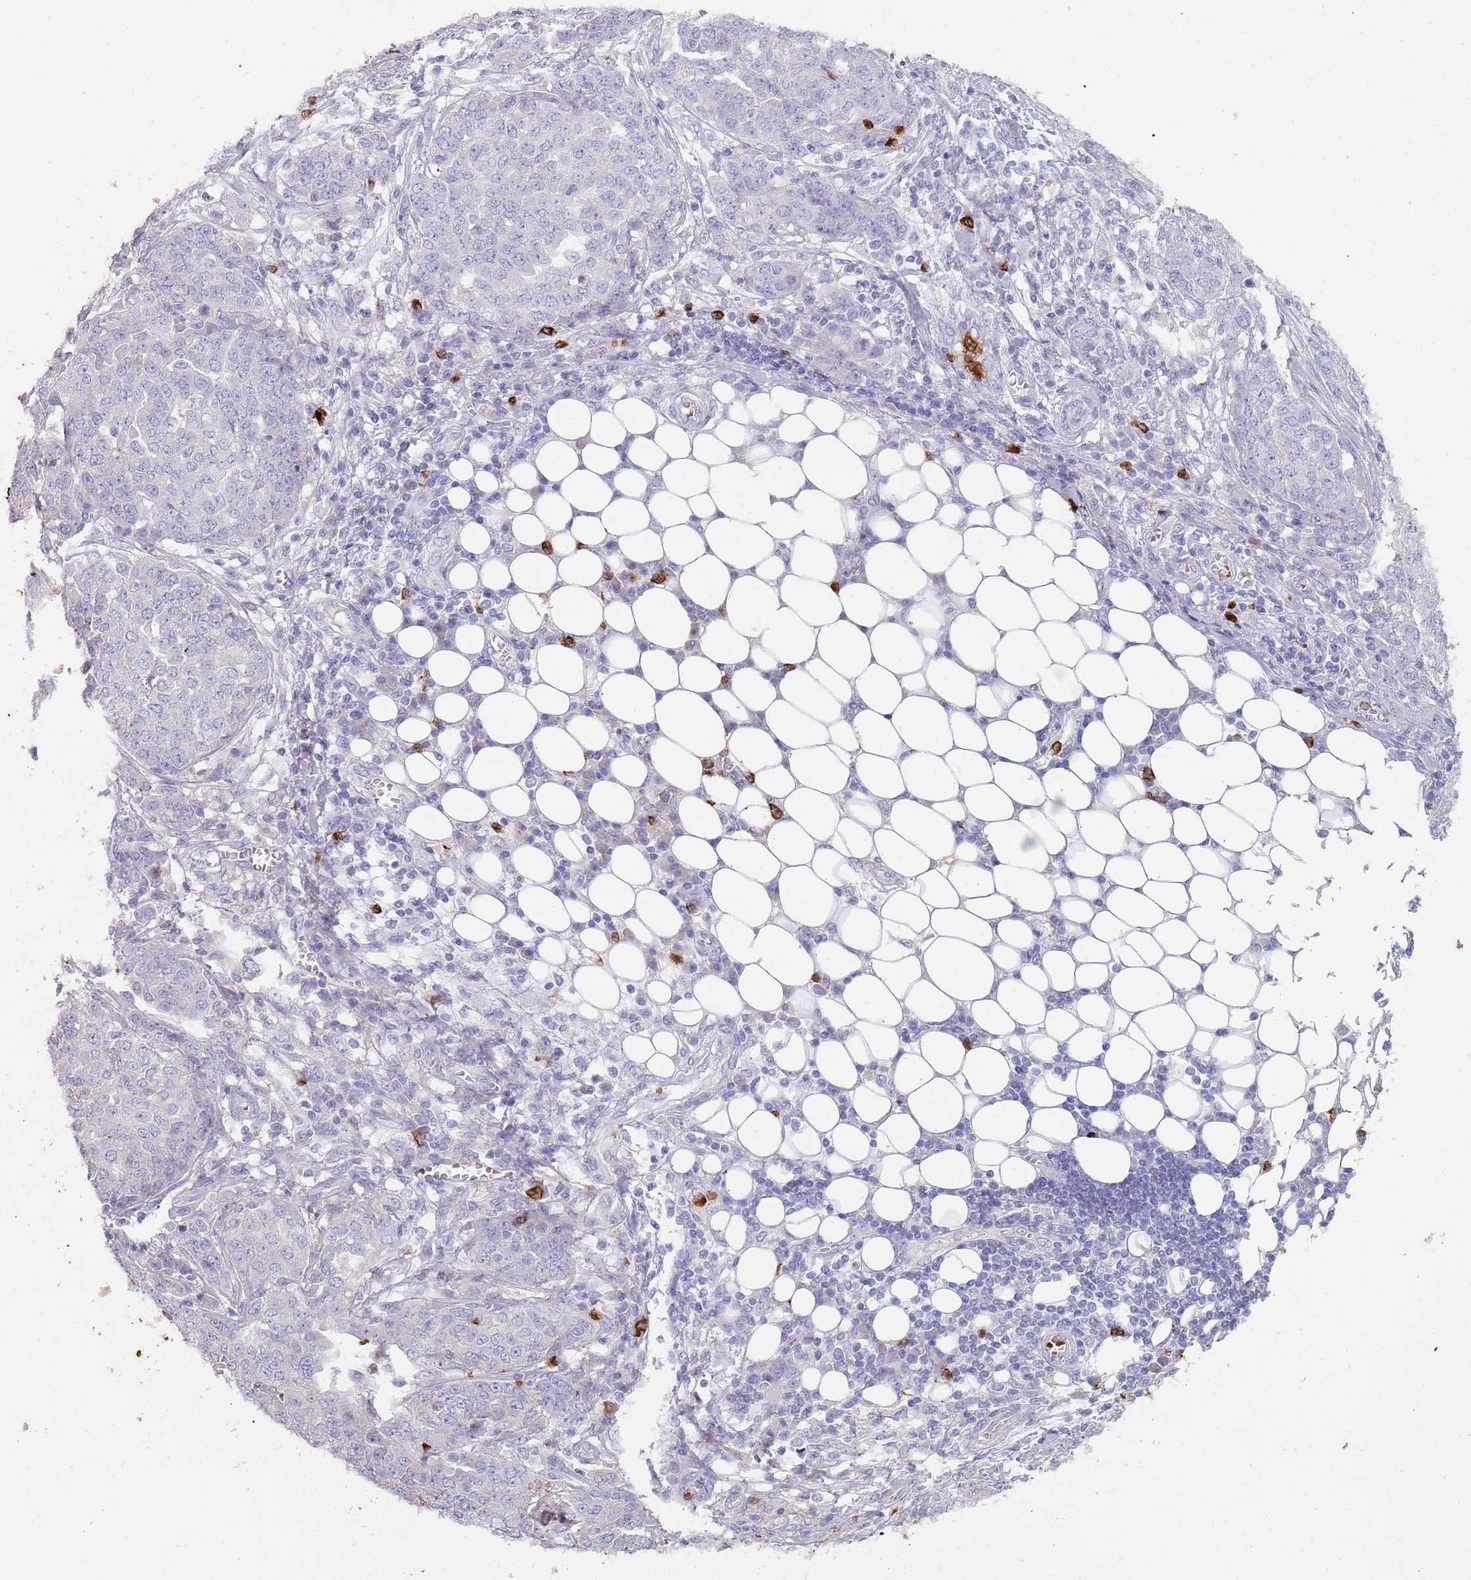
{"staining": {"intensity": "negative", "quantity": "none", "location": "none"}, "tissue": "ovarian cancer", "cell_type": "Tumor cells", "image_type": "cancer", "snomed": [{"axis": "morphology", "description": "Cystadenocarcinoma, serous, NOS"}, {"axis": "topography", "description": "Soft tissue"}, {"axis": "topography", "description": "Ovary"}], "caption": "Immunohistochemistry histopathology image of neoplastic tissue: human ovarian cancer stained with DAB reveals no significant protein positivity in tumor cells.", "gene": "TMEM251", "patient": {"sex": "female", "age": 57}}